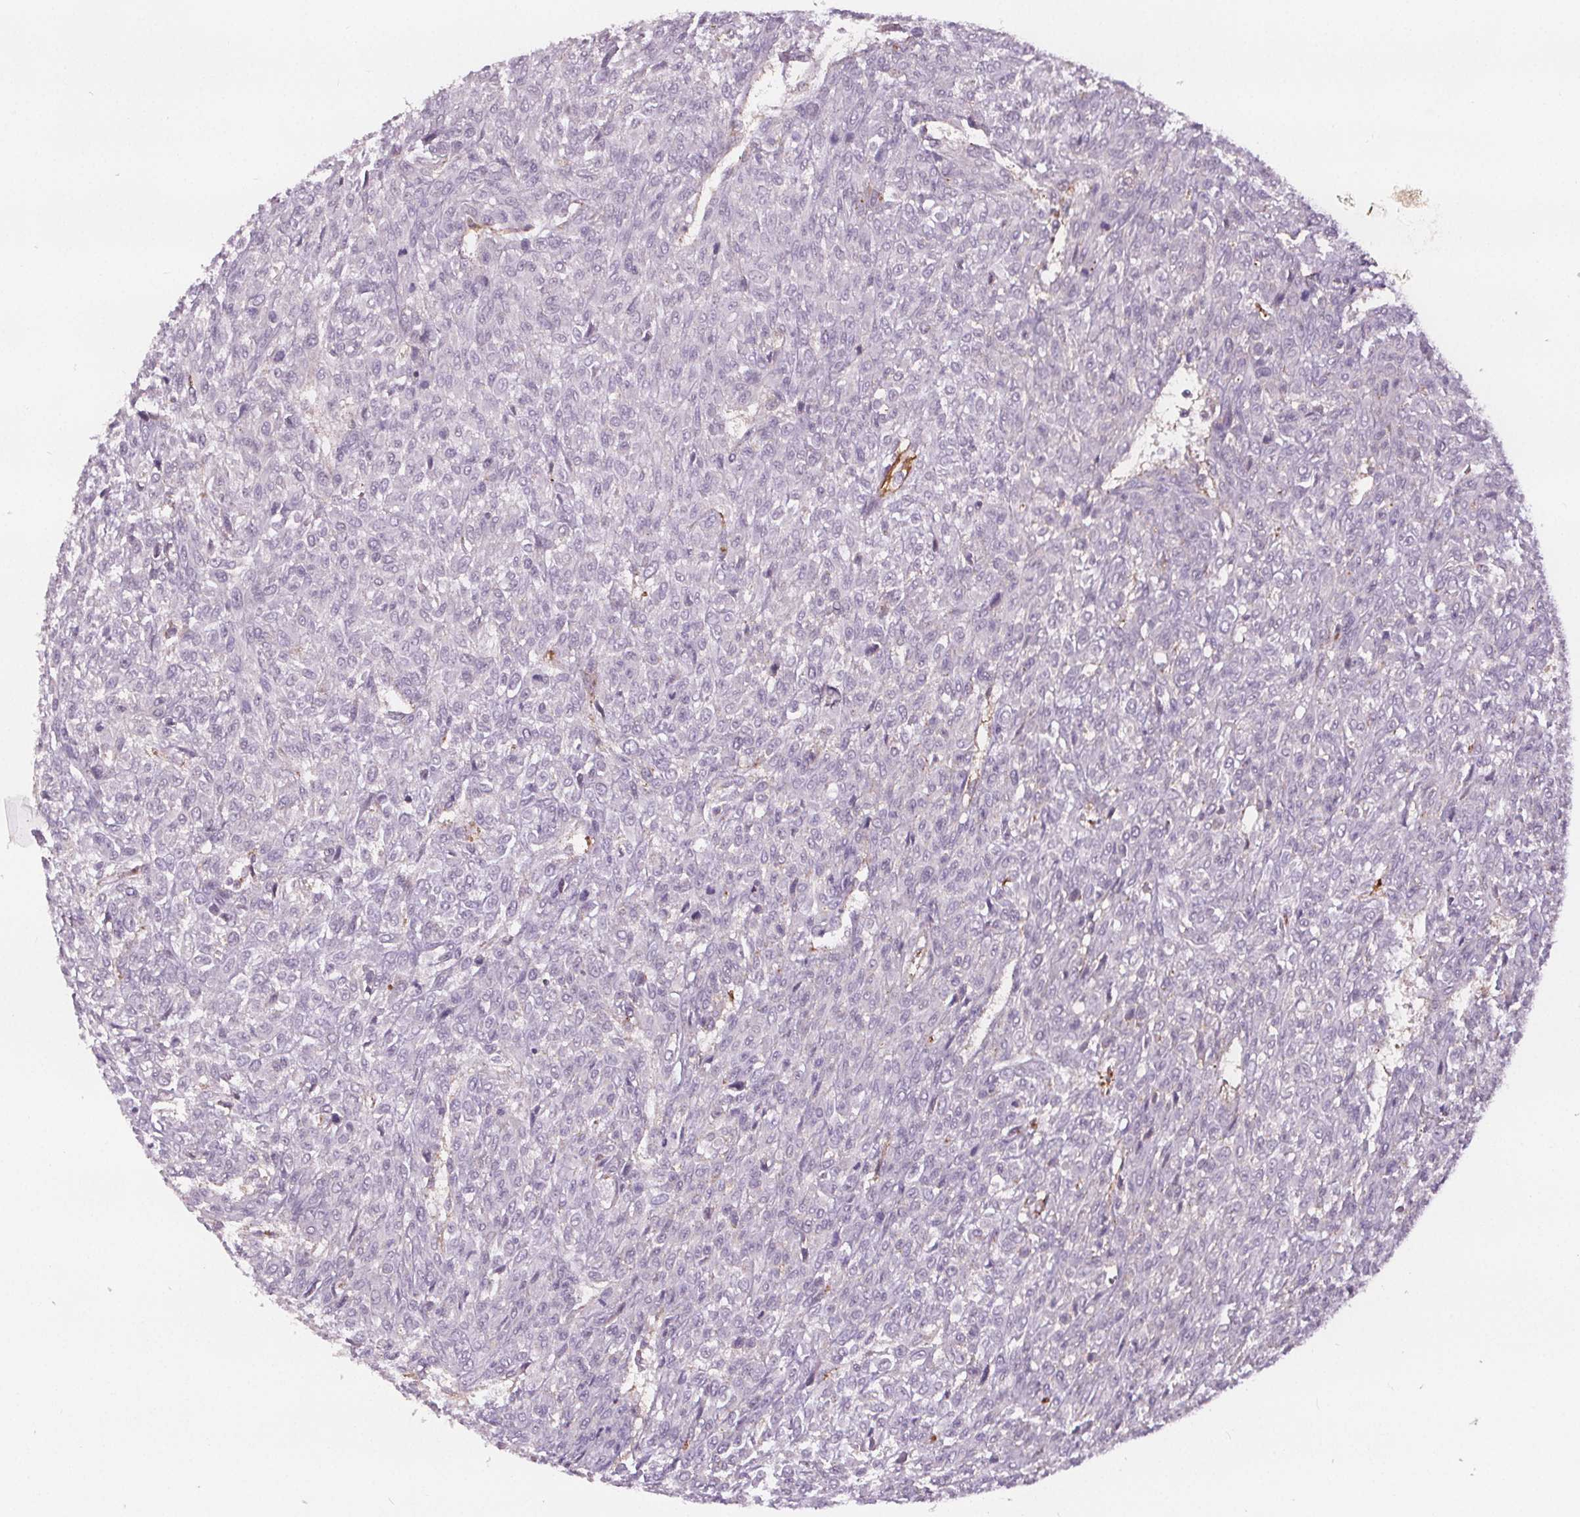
{"staining": {"intensity": "negative", "quantity": "none", "location": "none"}, "tissue": "renal cancer", "cell_type": "Tumor cells", "image_type": "cancer", "snomed": [{"axis": "morphology", "description": "Adenocarcinoma, NOS"}, {"axis": "topography", "description": "Kidney"}], "caption": "Renal cancer (adenocarcinoma) stained for a protein using immunohistochemistry (IHC) shows no staining tumor cells.", "gene": "ATP1A1", "patient": {"sex": "male", "age": 58}}